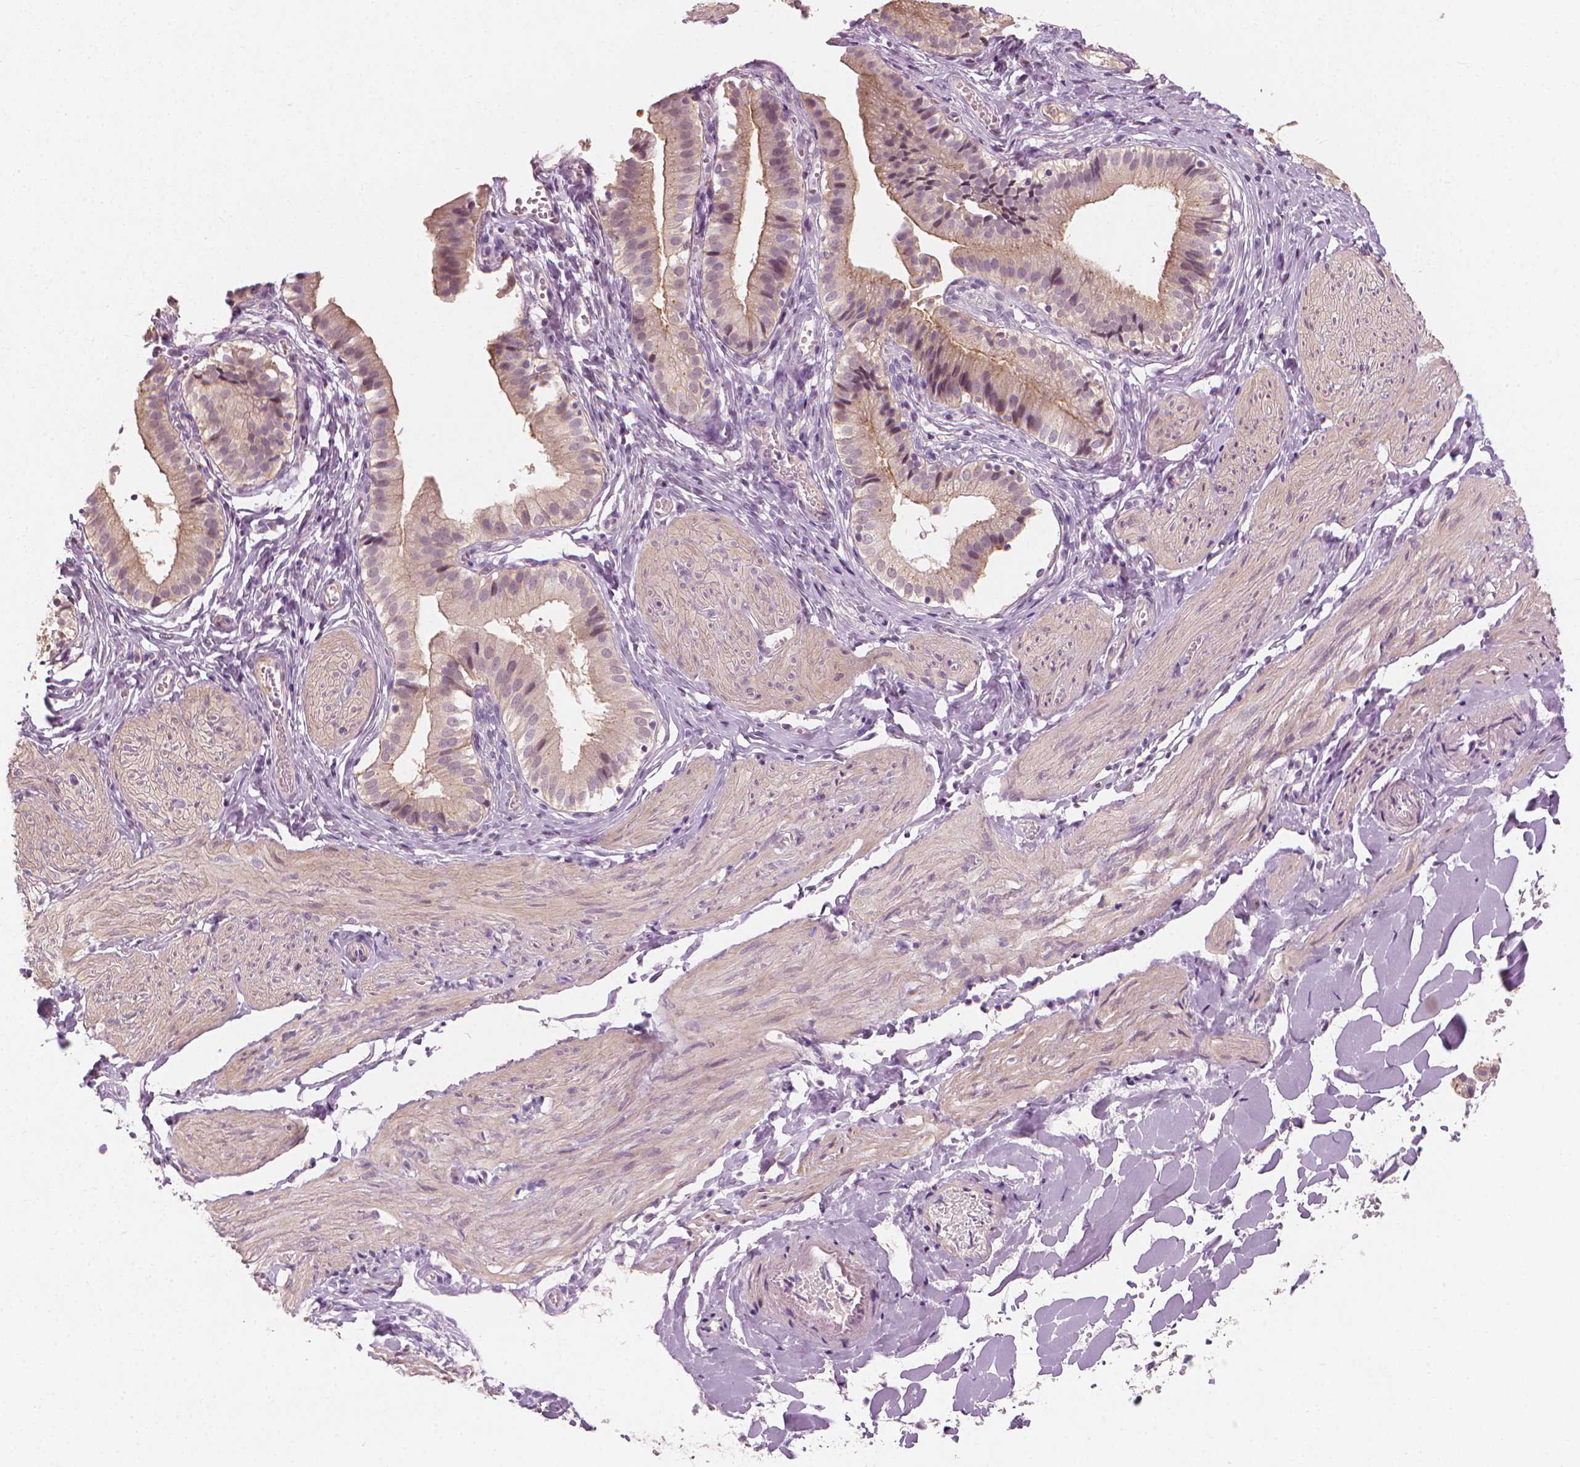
{"staining": {"intensity": "weak", "quantity": ">75%", "location": "cytoplasmic/membranous"}, "tissue": "gallbladder", "cell_type": "Glandular cells", "image_type": "normal", "snomed": [{"axis": "morphology", "description": "Normal tissue, NOS"}, {"axis": "topography", "description": "Gallbladder"}], "caption": "Protein positivity by IHC exhibits weak cytoplasmic/membranous positivity in about >75% of glandular cells in normal gallbladder. The protein is stained brown, and the nuclei are stained in blue (DAB (3,3'-diaminobenzidine) IHC with brightfield microscopy, high magnification).", "gene": "SAXO2", "patient": {"sex": "female", "age": 47}}